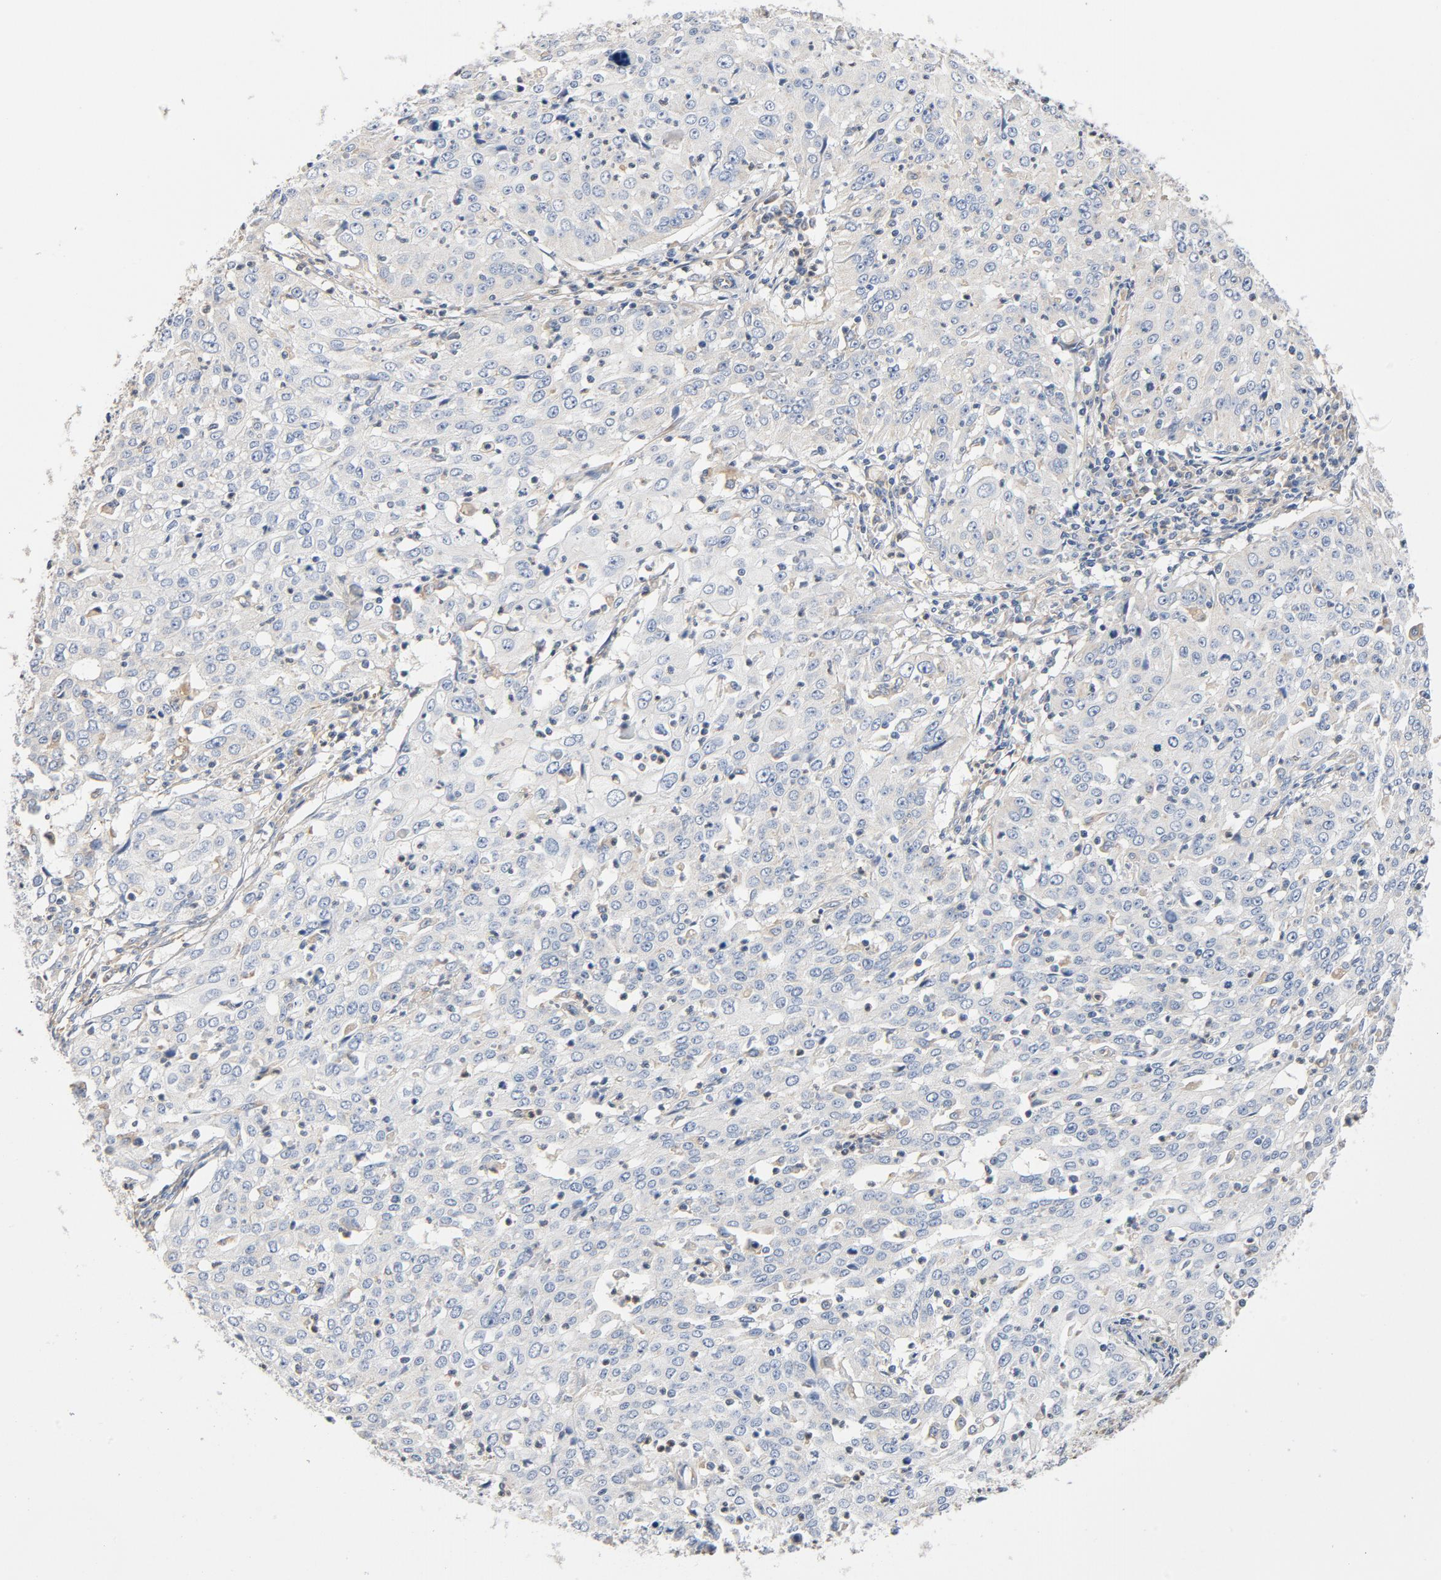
{"staining": {"intensity": "negative", "quantity": "none", "location": "none"}, "tissue": "cervical cancer", "cell_type": "Tumor cells", "image_type": "cancer", "snomed": [{"axis": "morphology", "description": "Squamous cell carcinoma, NOS"}, {"axis": "topography", "description": "Cervix"}], "caption": "Tumor cells are negative for protein expression in human squamous cell carcinoma (cervical). The staining is performed using DAB brown chromogen with nuclei counter-stained in using hematoxylin.", "gene": "ILK", "patient": {"sex": "female", "age": 39}}